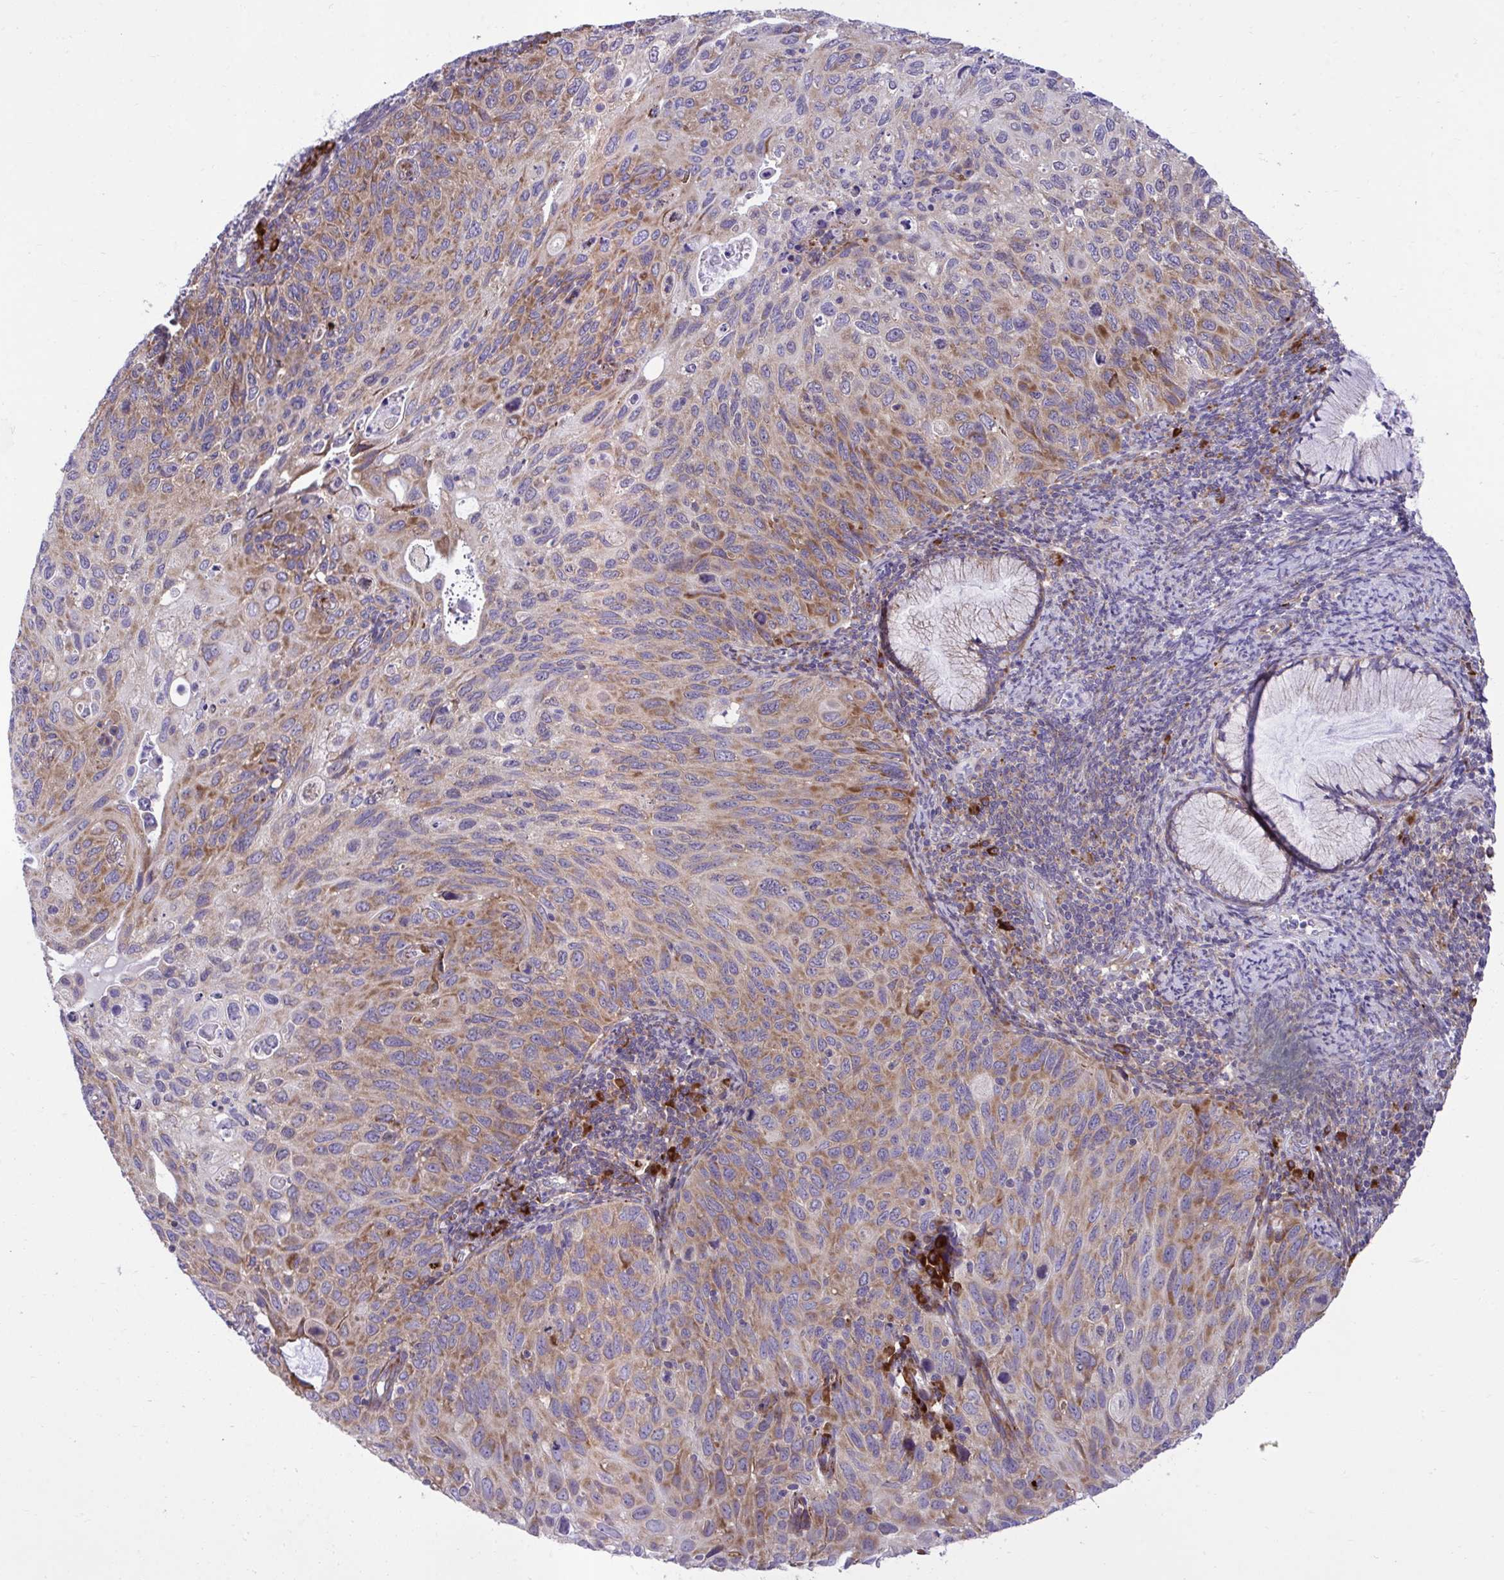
{"staining": {"intensity": "moderate", "quantity": ">75%", "location": "cytoplasmic/membranous"}, "tissue": "cervical cancer", "cell_type": "Tumor cells", "image_type": "cancer", "snomed": [{"axis": "morphology", "description": "Squamous cell carcinoma, NOS"}, {"axis": "topography", "description": "Cervix"}], "caption": "Immunohistochemical staining of human squamous cell carcinoma (cervical) exhibits moderate cytoplasmic/membranous protein staining in approximately >75% of tumor cells.", "gene": "RPS15", "patient": {"sex": "female", "age": 70}}